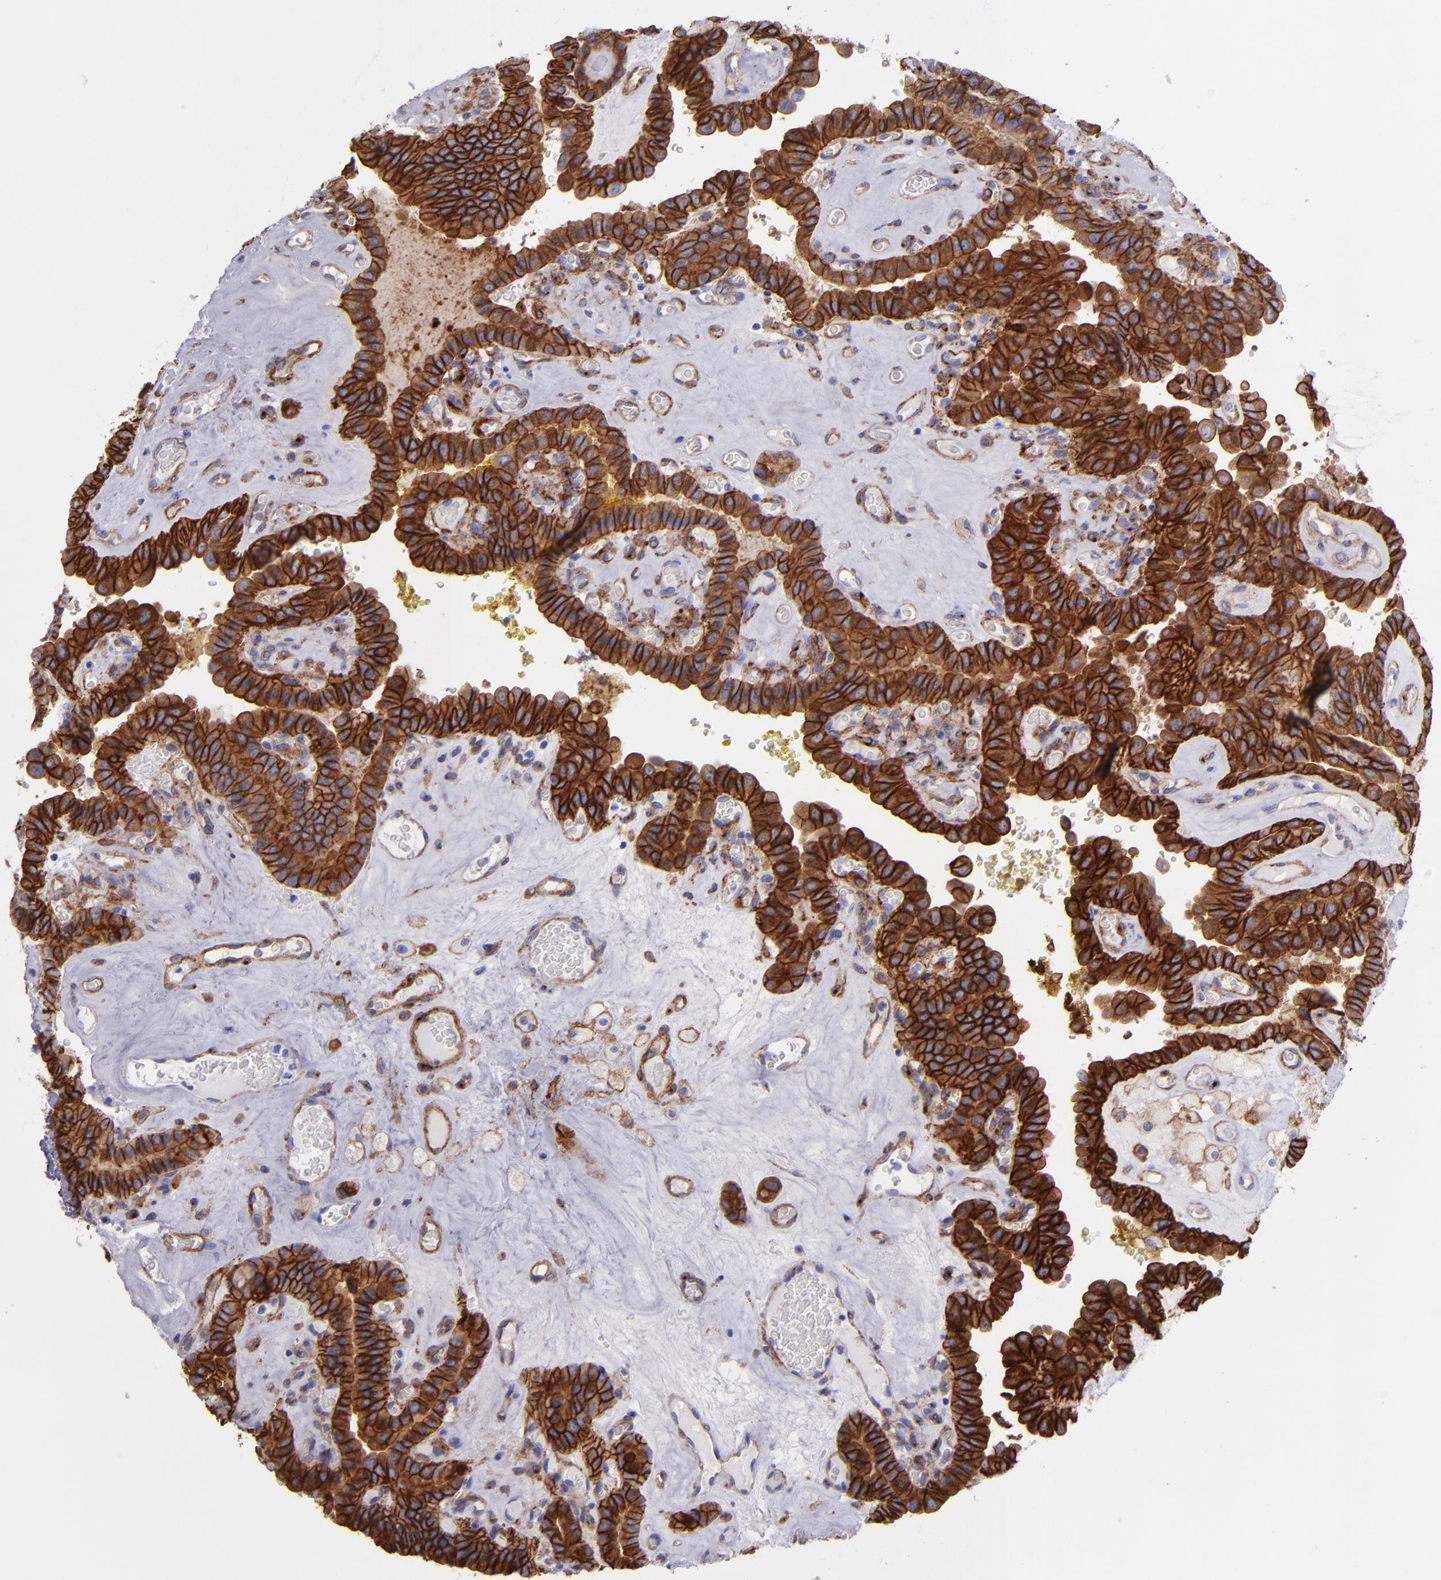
{"staining": {"intensity": "strong", "quantity": ">75%", "location": "cytoplasmic/membranous"}, "tissue": "thyroid cancer", "cell_type": "Tumor cells", "image_type": "cancer", "snomed": [{"axis": "morphology", "description": "Papillary adenocarcinoma, NOS"}, {"axis": "topography", "description": "Thyroid gland"}], "caption": "Protein staining of papillary adenocarcinoma (thyroid) tissue shows strong cytoplasmic/membranous expression in about >75% of tumor cells.", "gene": "ITGAV", "patient": {"sex": "male", "age": 87}}